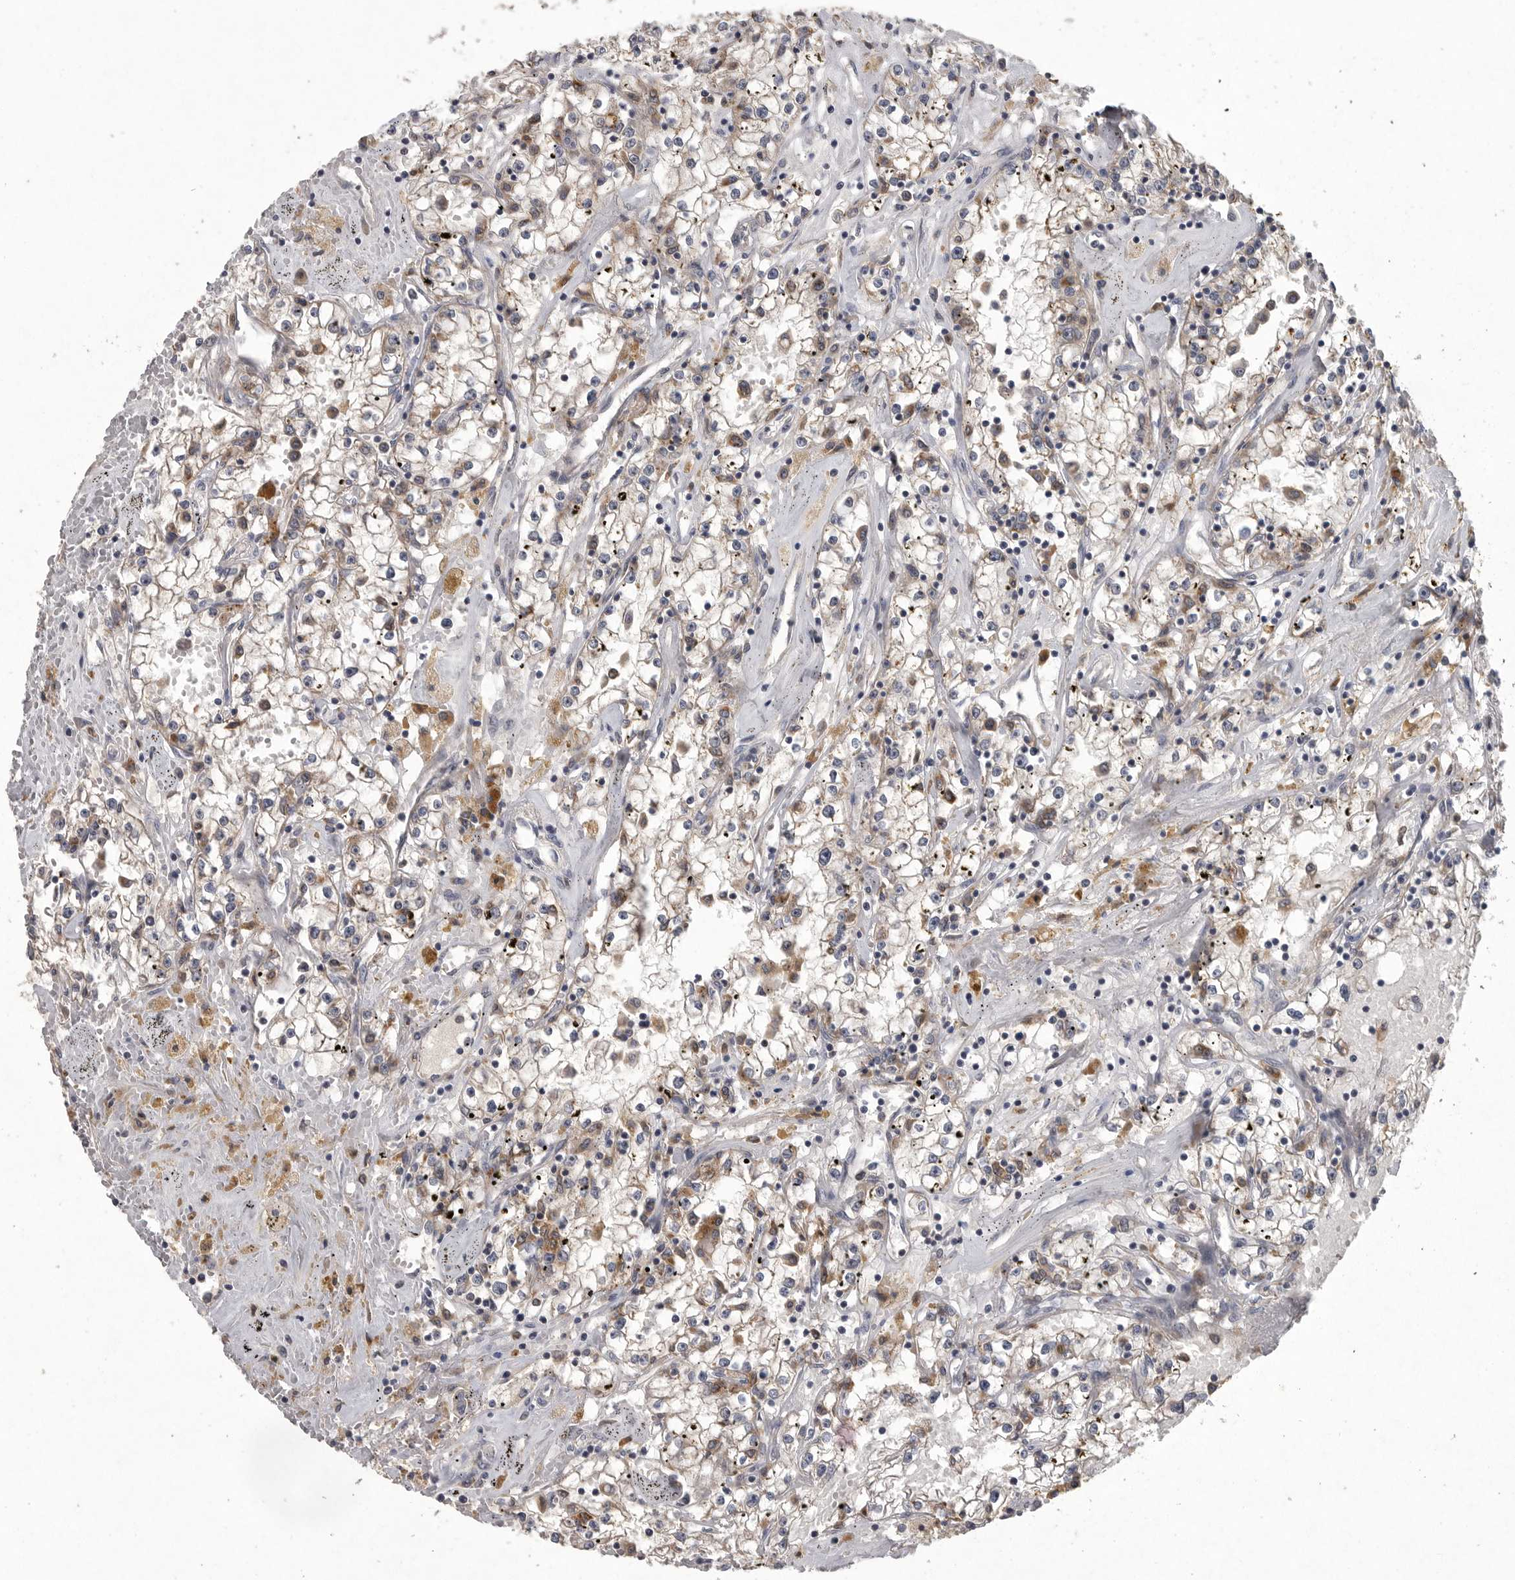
{"staining": {"intensity": "weak", "quantity": "25%-75%", "location": "cytoplasmic/membranous"}, "tissue": "renal cancer", "cell_type": "Tumor cells", "image_type": "cancer", "snomed": [{"axis": "morphology", "description": "Adenocarcinoma, NOS"}, {"axis": "topography", "description": "Kidney"}], "caption": "An immunohistochemistry image of tumor tissue is shown. Protein staining in brown highlights weak cytoplasmic/membranous positivity in adenocarcinoma (renal) within tumor cells.", "gene": "LAMTOR3", "patient": {"sex": "male", "age": 56}}